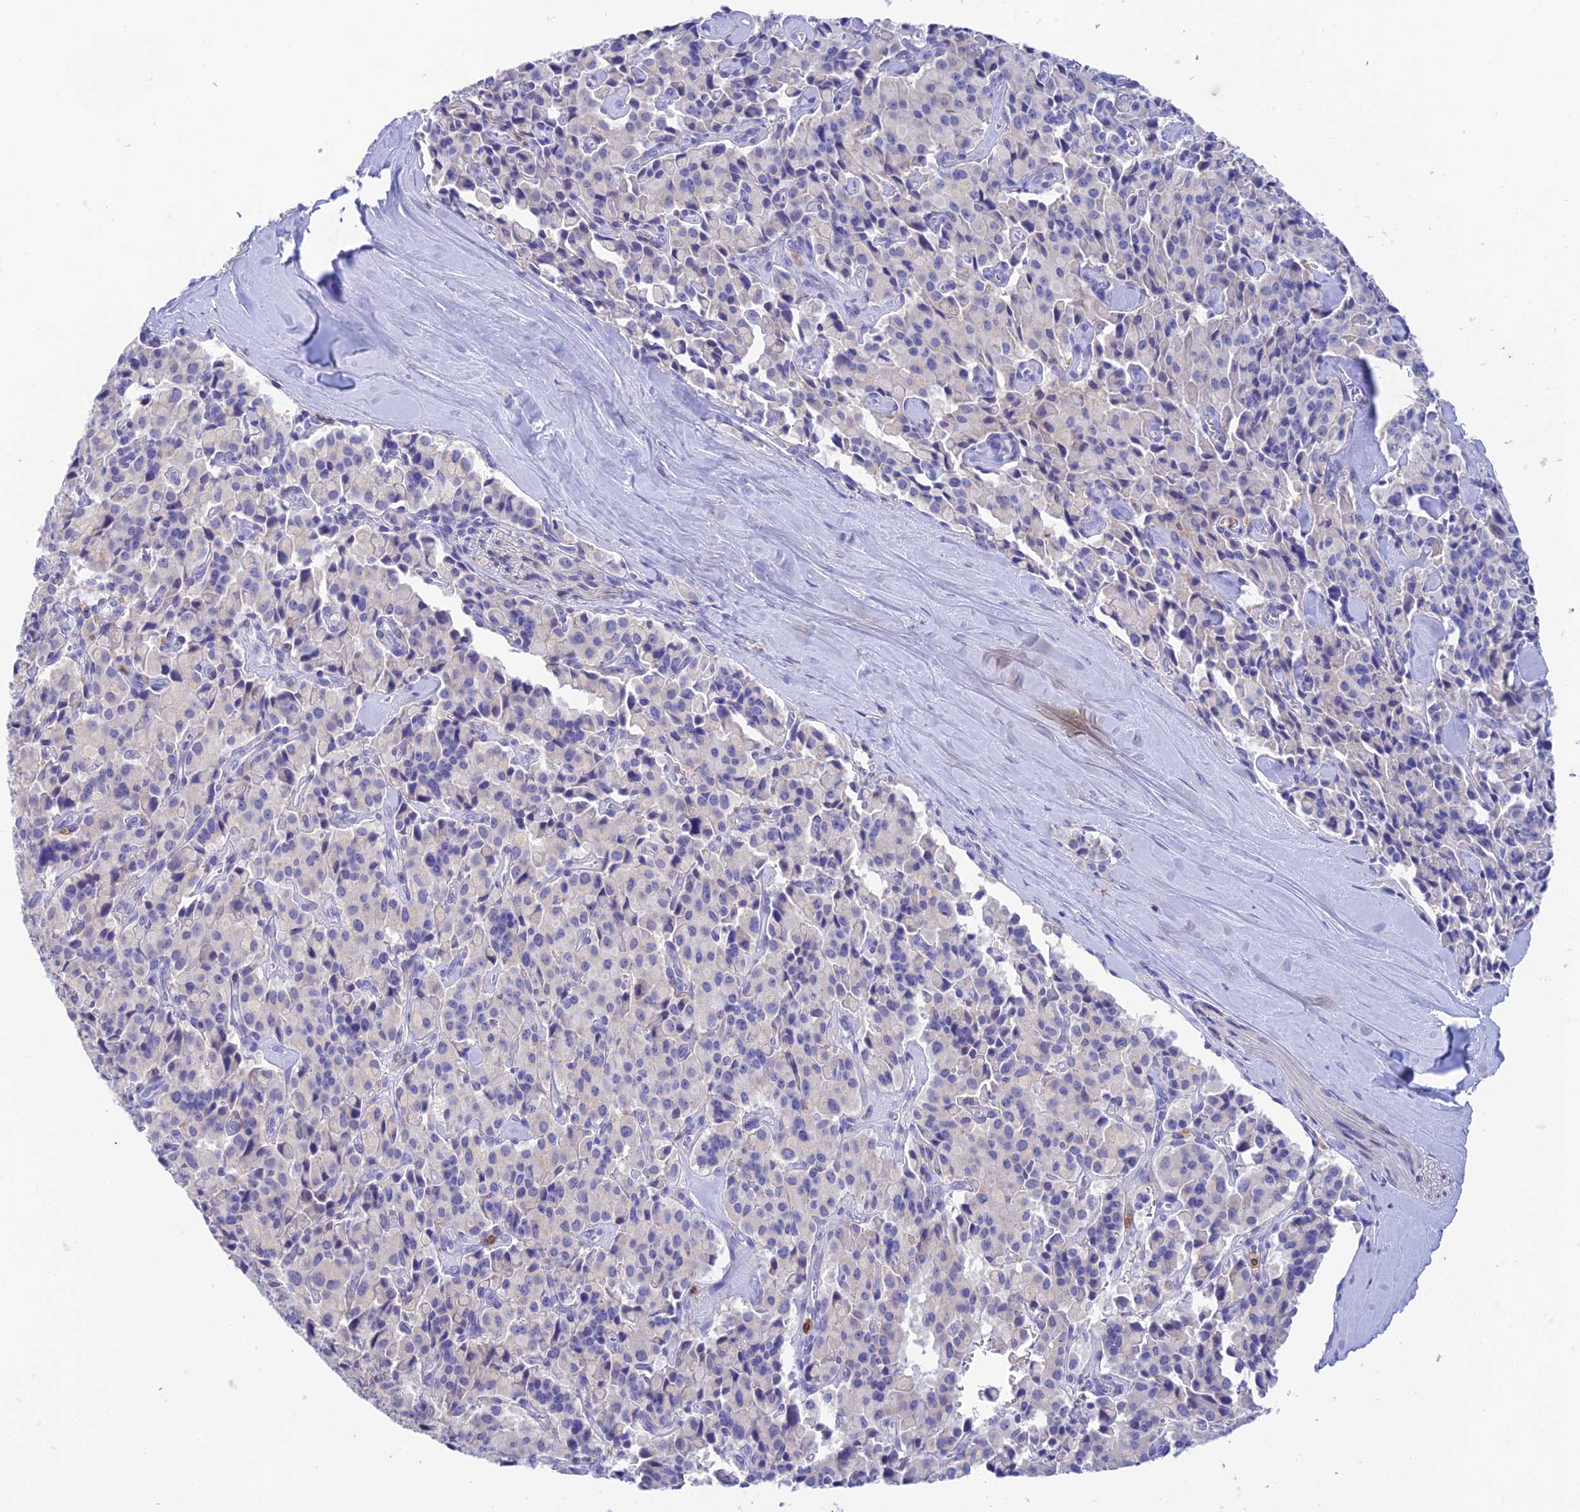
{"staining": {"intensity": "negative", "quantity": "none", "location": "none"}, "tissue": "pancreatic cancer", "cell_type": "Tumor cells", "image_type": "cancer", "snomed": [{"axis": "morphology", "description": "Adenocarcinoma, NOS"}, {"axis": "topography", "description": "Pancreas"}], "caption": "An IHC histopathology image of pancreatic cancer is shown. There is no staining in tumor cells of pancreatic cancer.", "gene": "FGF7", "patient": {"sex": "male", "age": 65}}